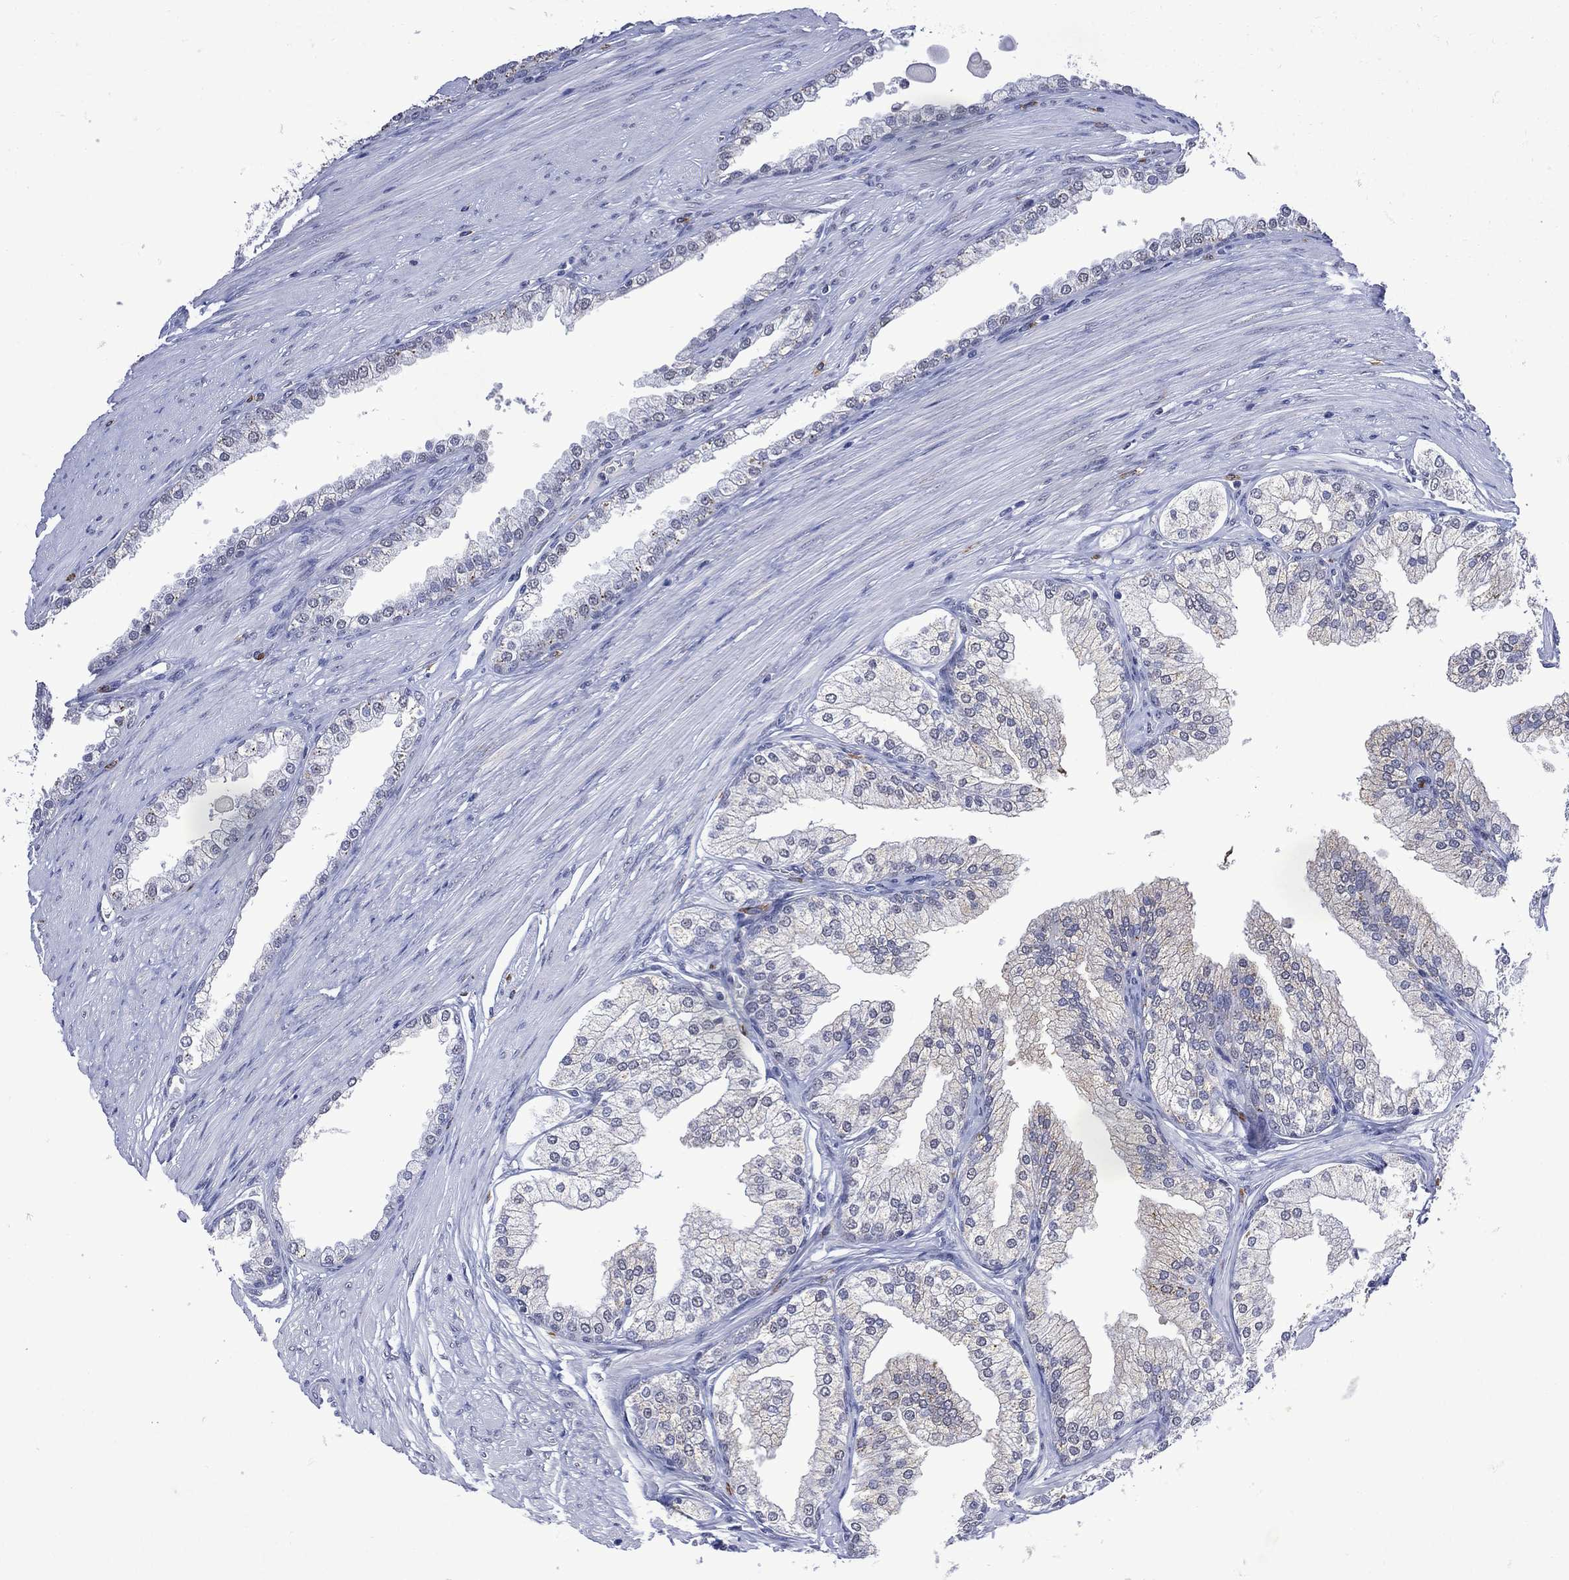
{"staining": {"intensity": "negative", "quantity": "none", "location": "none"}, "tissue": "prostate cancer", "cell_type": "Tumor cells", "image_type": "cancer", "snomed": [{"axis": "morphology", "description": "Adenocarcinoma, NOS"}, {"axis": "topography", "description": "Prostate"}], "caption": "Adenocarcinoma (prostate) was stained to show a protein in brown. There is no significant expression in tumor cells.", "gene": "ASB10", "patient": {"sex": "male", "age": 67}}